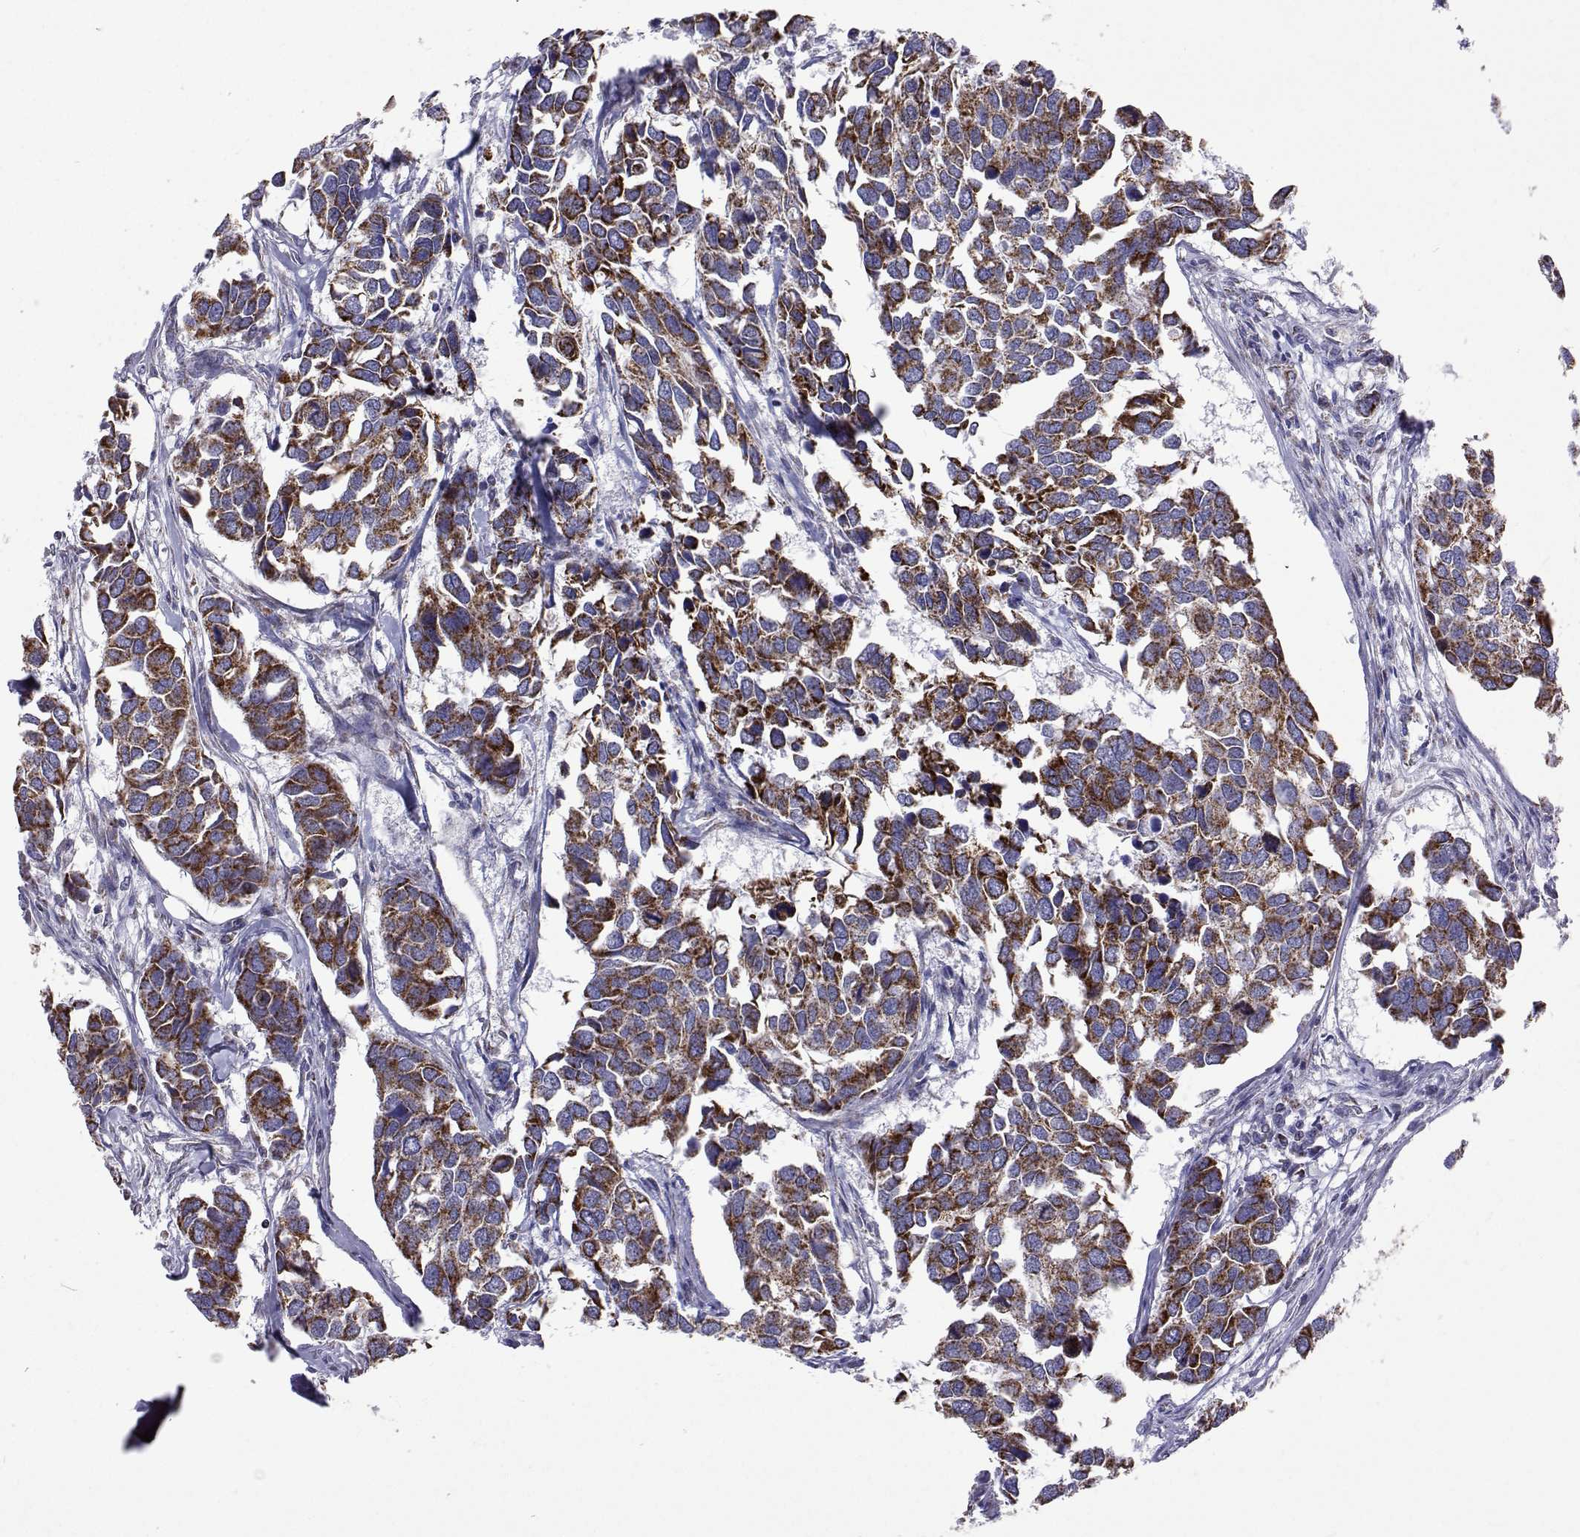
{"staining": {"intensity": "moderate", "quantity": ">75%", "location": "cytoplasmic/membranous"}, "tissue": "breast cancer", "cell_type": "Tumor cells", "image_type": "cancer", "snomed": [{"axis": "morphology", "description": "Duct carcinoma"}, {"axis": "topography", "description": "Breast"}], "caption": "A micrograph of invasive ductal carcinoma (breast) stained for a protein displays moderate cytoplasmic/membranous brown staining in tumor cells.", "gene": "MCCC2", "patient": {"sex": "female", "age": 83}}